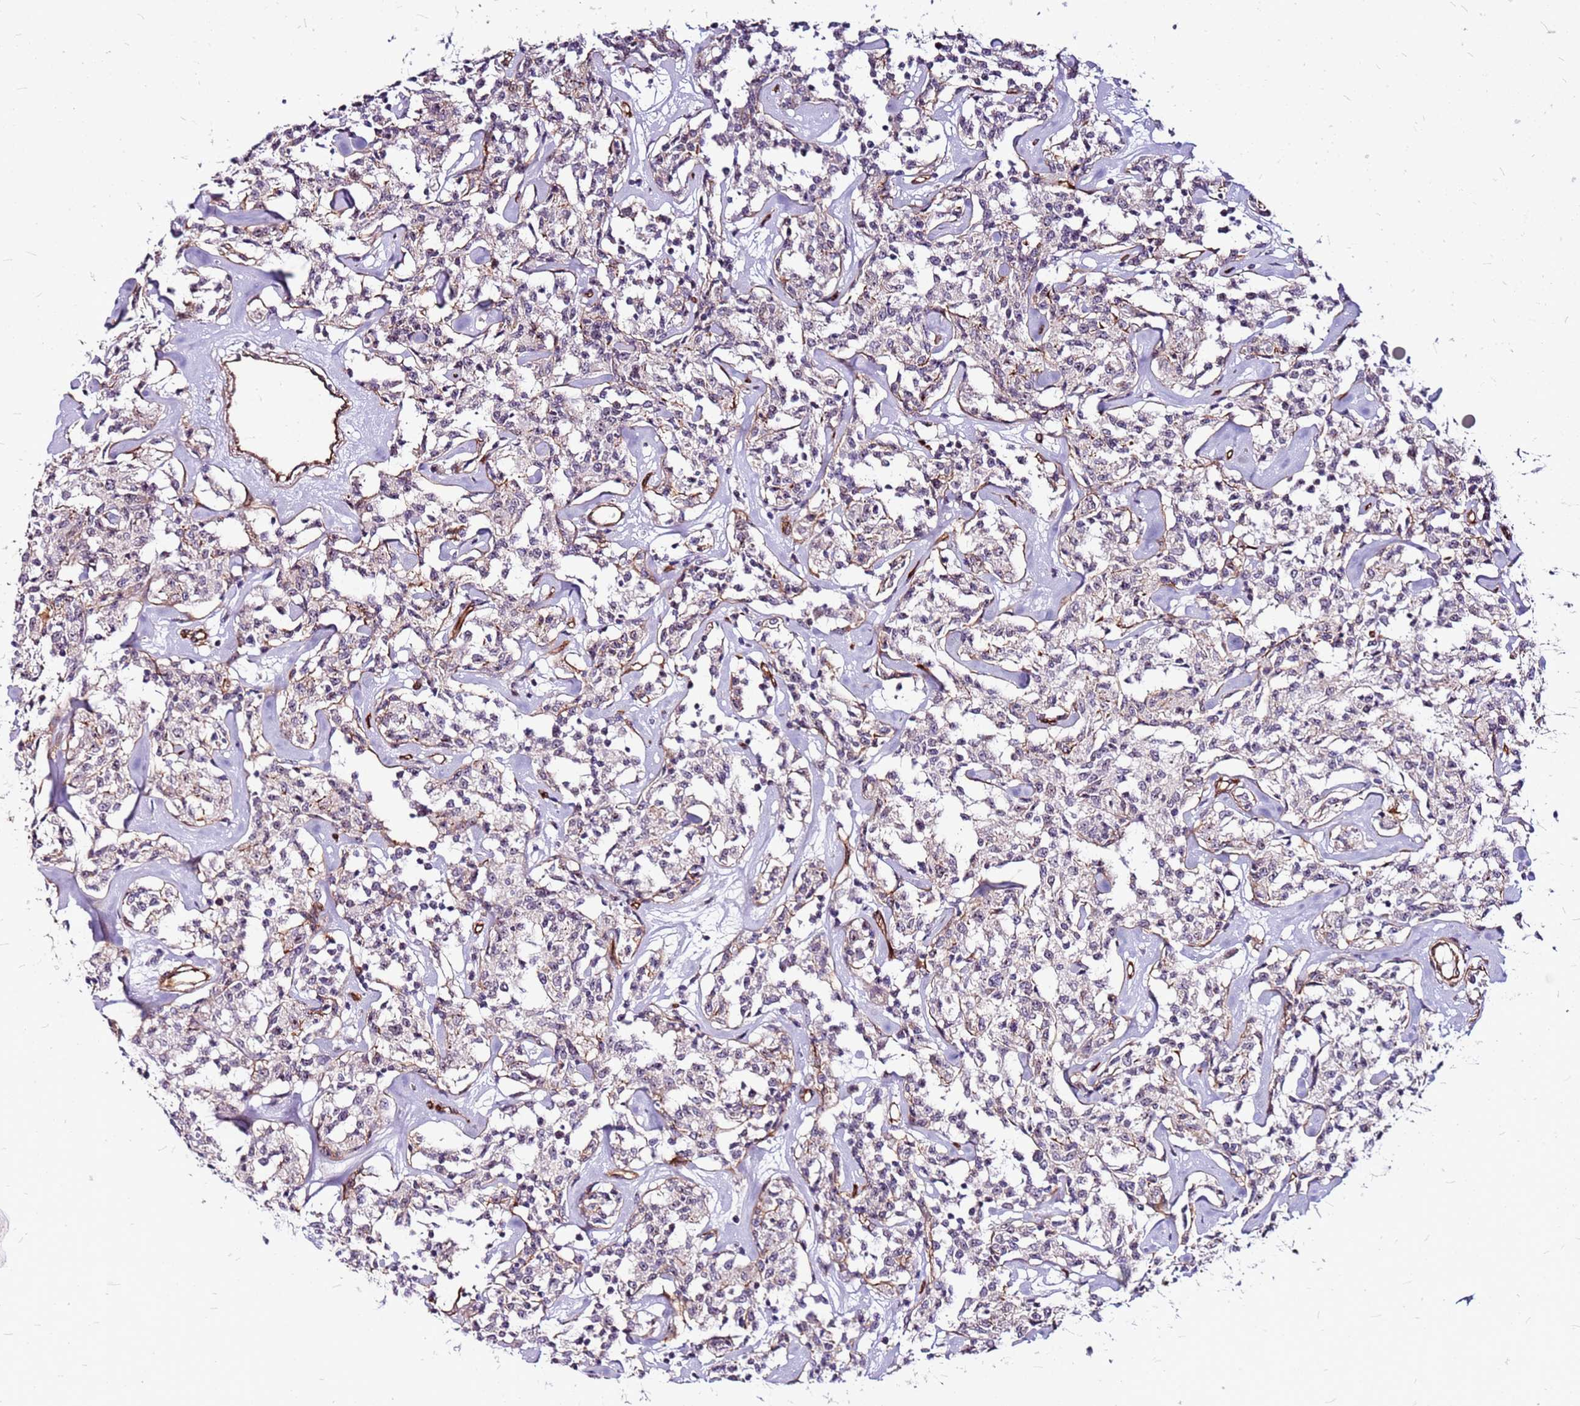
{"staining": {"intensity": "negative", "quantity": "none", "location": "none"}, "tissue": "lymphoma", "cell_type": "Tumor cells", "image_type": "cancer", "snomed": [{"axis": "morphology", "description": "Malignant lymphoma, non-Hodgkin's type, Low grade"}, {"axis": "topography", "description": "Small intestine"}], "caption": "Lymphoma was stained to show a protein in brown. There is no significant staining in tumor cells.", "gene": "TOPAZ1", "patient": {"sex": "female", "age": 59}}